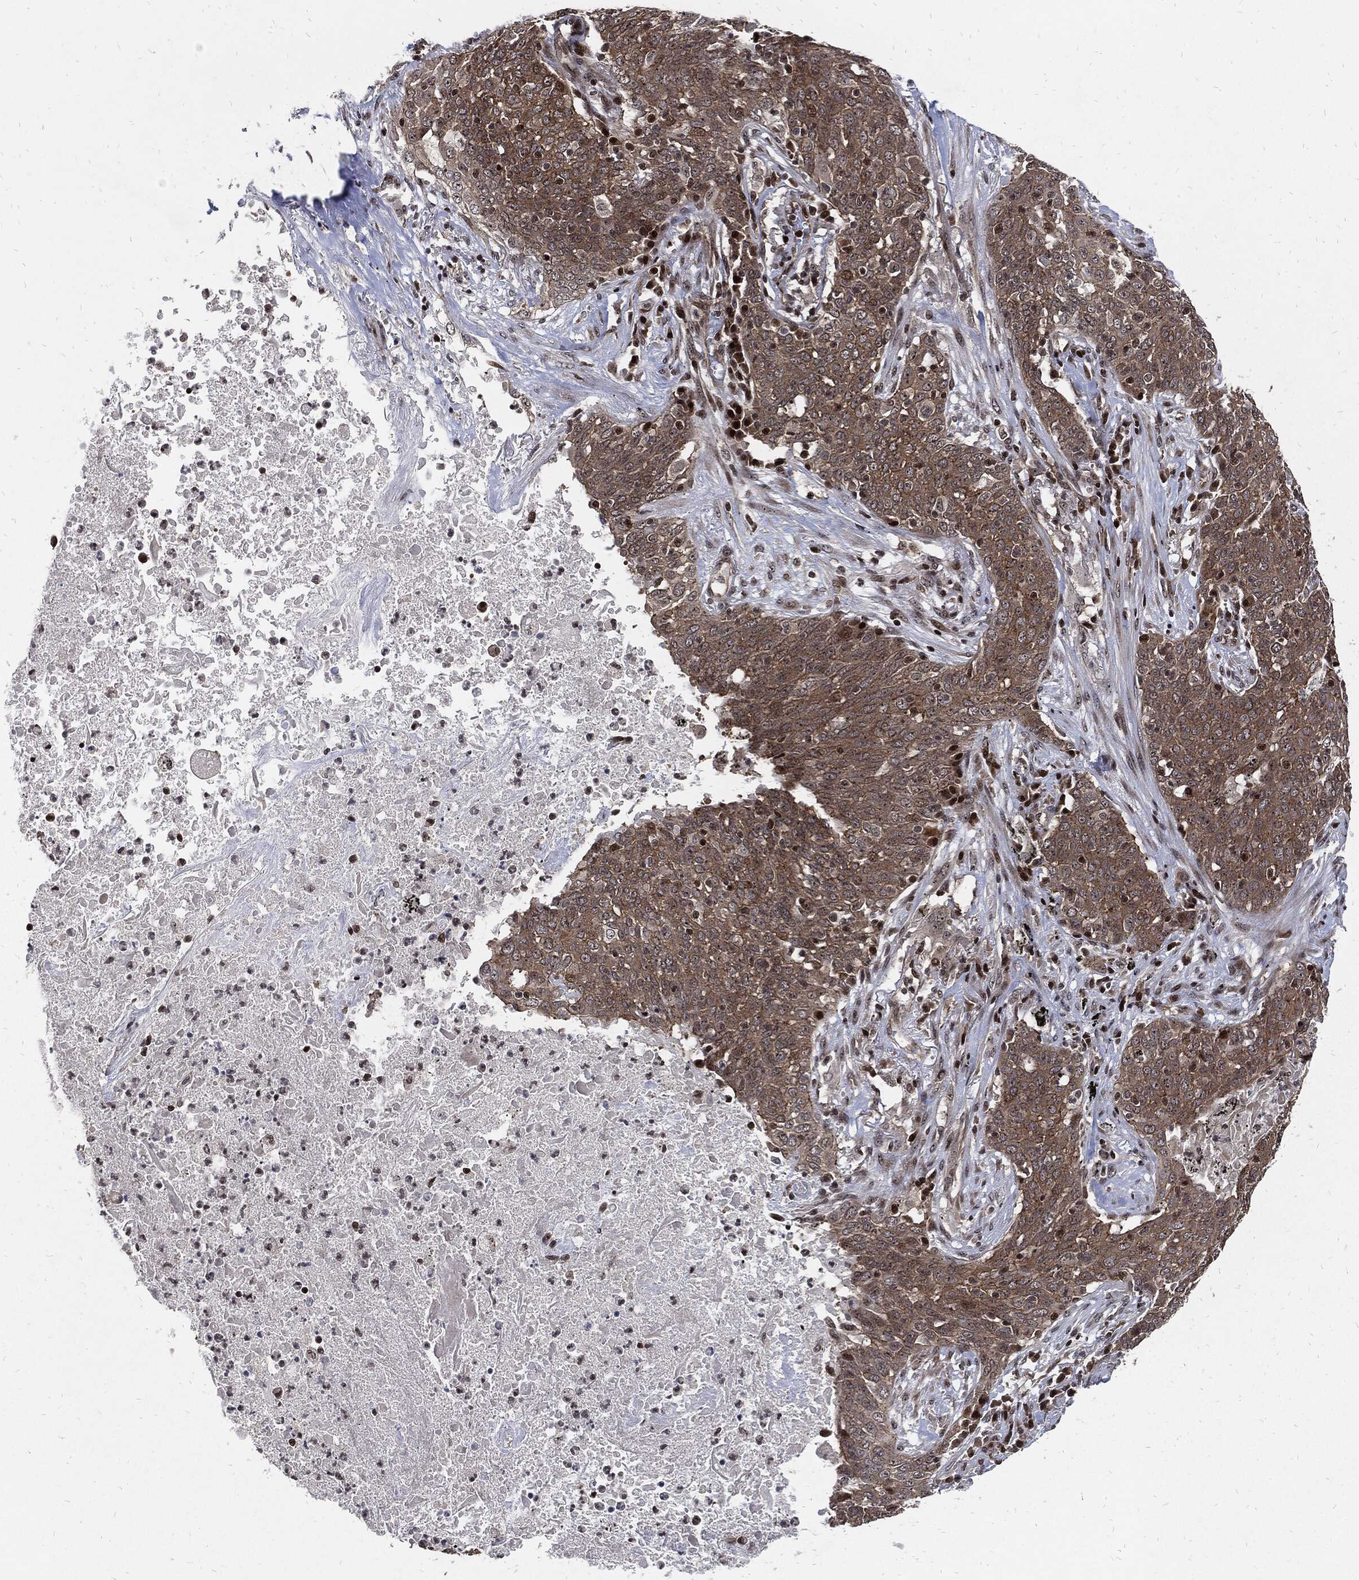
{"staining": {"intensity": "moderate", "quantity": "<25%", "location": "nuclear"}, "tissue": "lung cancer", "cell_type": "Tumor cells", "image_type": "cancer", "snomed": [{"axis": "morphology", "description": "Squamous cell carcinoma, NOS"}, {"axis": "topography", "description": "Lung"}], "caption": "Moderate nuclear expression is present in approximately <25% of tumor cells in lung cancer.", "gene": "ZNF775", "patient": {"sex": "male", "age": 82}}